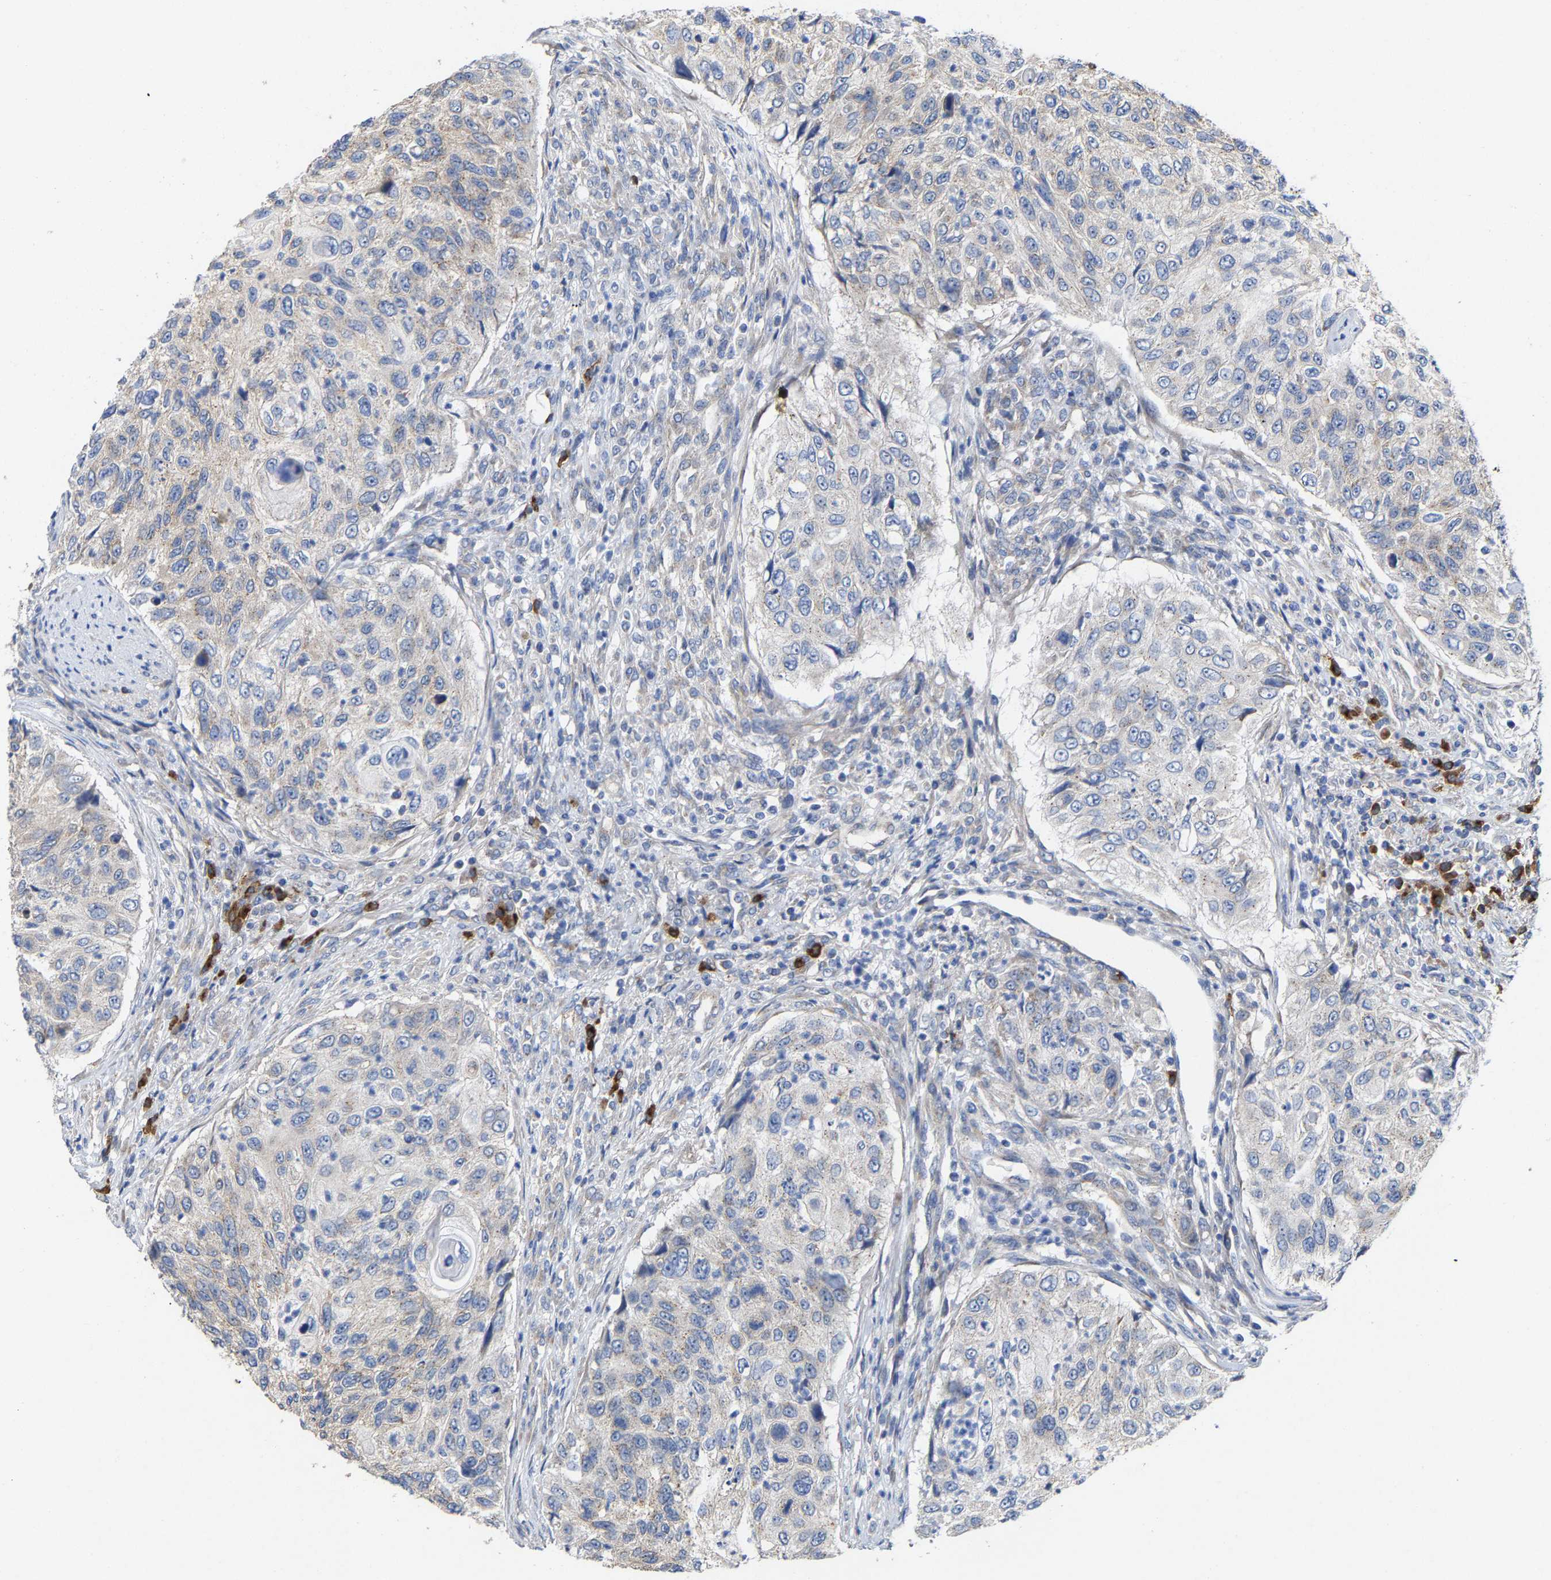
{"staining": {"intensity": "weak", "quantity": "<25%", "location": "cytoplasmic/membranous"}, "tissue": "urothelial cancer", "cell_type": "Tumor cells", "image_type": "cancer", "snomed": [{"axis": "morphology", "description": "Urothelial carcinoma, High grade"}, {"axis": "topography", "description": "Urinary bladder"}], "caption": "Urothelial cancer stained for a protein using immunohistochemistry reveals no expression tumor cells.", "gene": "PPP1R15A", "patient": {"sex": "female", "age": 60}}